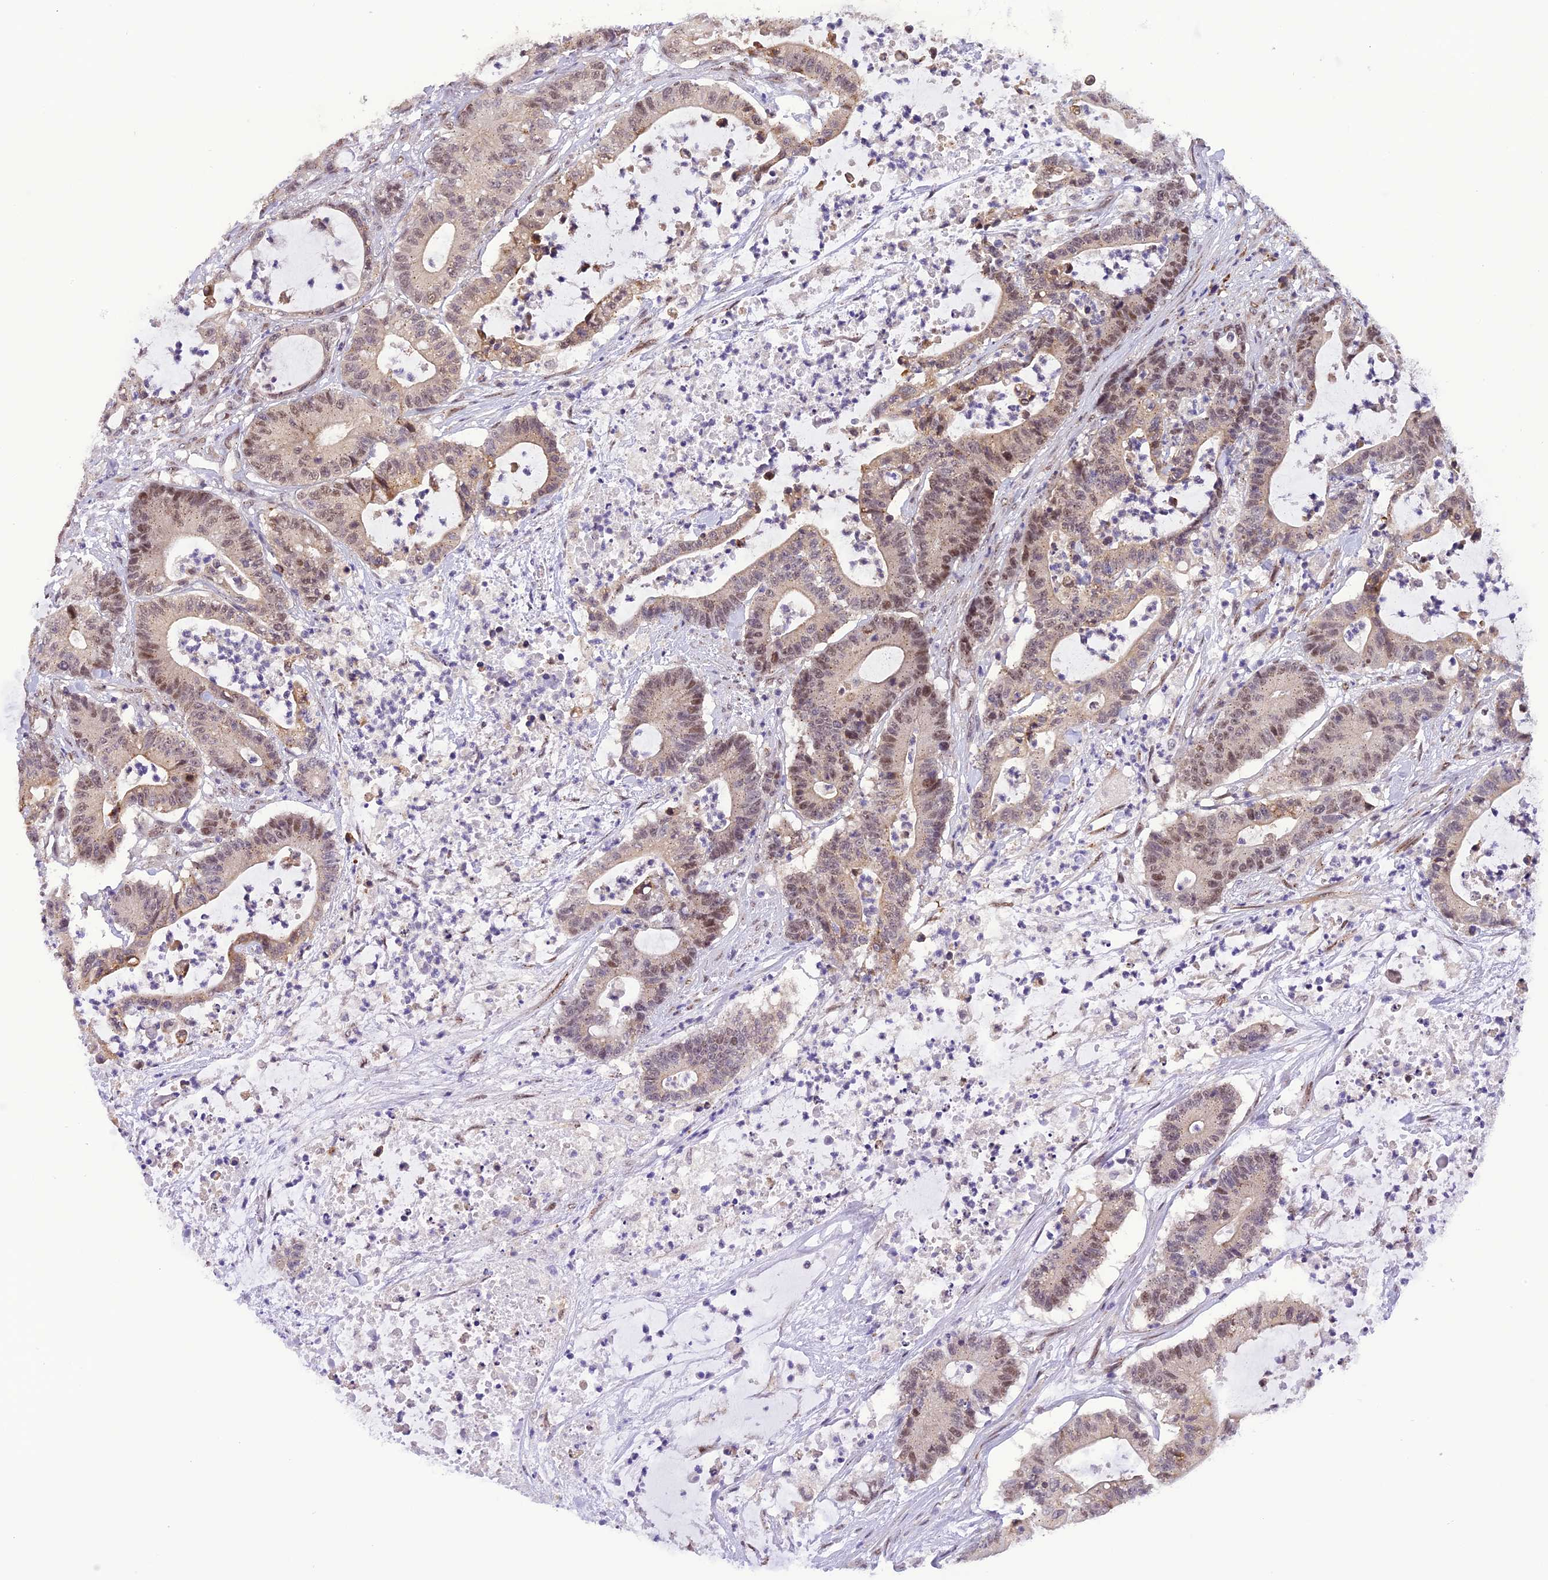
{"staining": {"intensity": "moderate", "quantity": ">75%", "location": "nuclear"}, "tissue": "colorectal cancer", "cell_type": "Tumor cells", "image_type": "cancer", "snomed": [{"axis": "morphology", "description": "Adenocarcinoma, NOS"}, {"axis": "topography", "description": "Colon"}], "caption": "Immunohistochemistry (IHC) of colorectal adenocarcinoma displays medium levels of moderate nuclear staining in approximately >75% of tumor cells.", "gene": "IRF2BP1", "patient": {"sex": "female", "age": 84}}